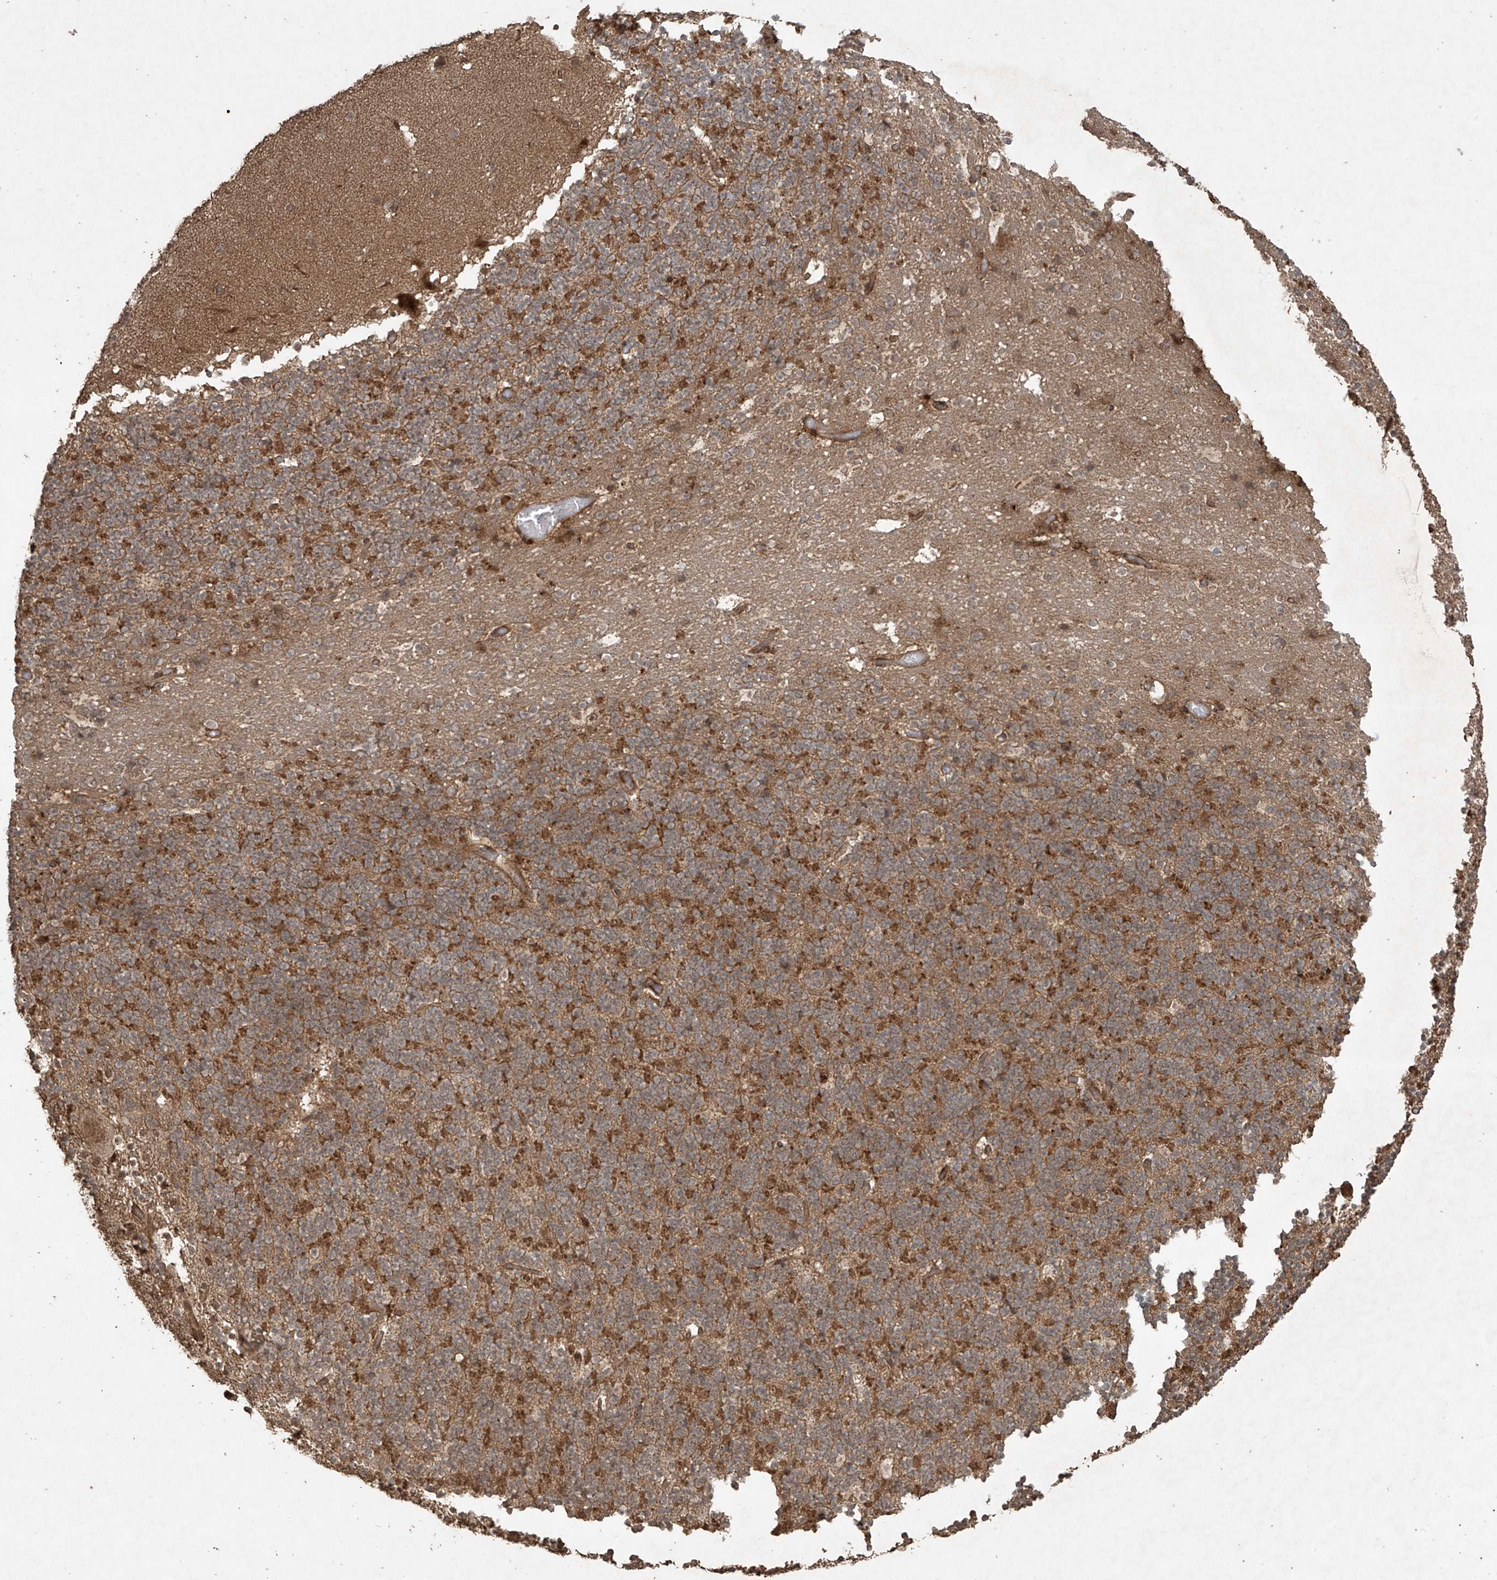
{"staining": {"intensity": "weak", "quantity": "<25%", "location": "cytoplasmic/membranous"}, "tissue": "cerebellum", "cell_type": "Cells in granular layer", "image_type": "normal", "snomed": [{"axis": "morphology", "description": "Normal tissue, NOS"}, {"axis": "topography", "description": "Cerebellum"}], "caption": "DAB (3,3'-diaminobenzidine) immunohistochemical staining of normal cerebellum reveals no significant expression in cells in granular layer. Brightfield microscopy of immunohistochemistry stained with DAB (brown) and hematoxylin (blue), captured at high magnification.", "gene": "PGPEP1", "patient": {"sex": "male", "age": 57}}